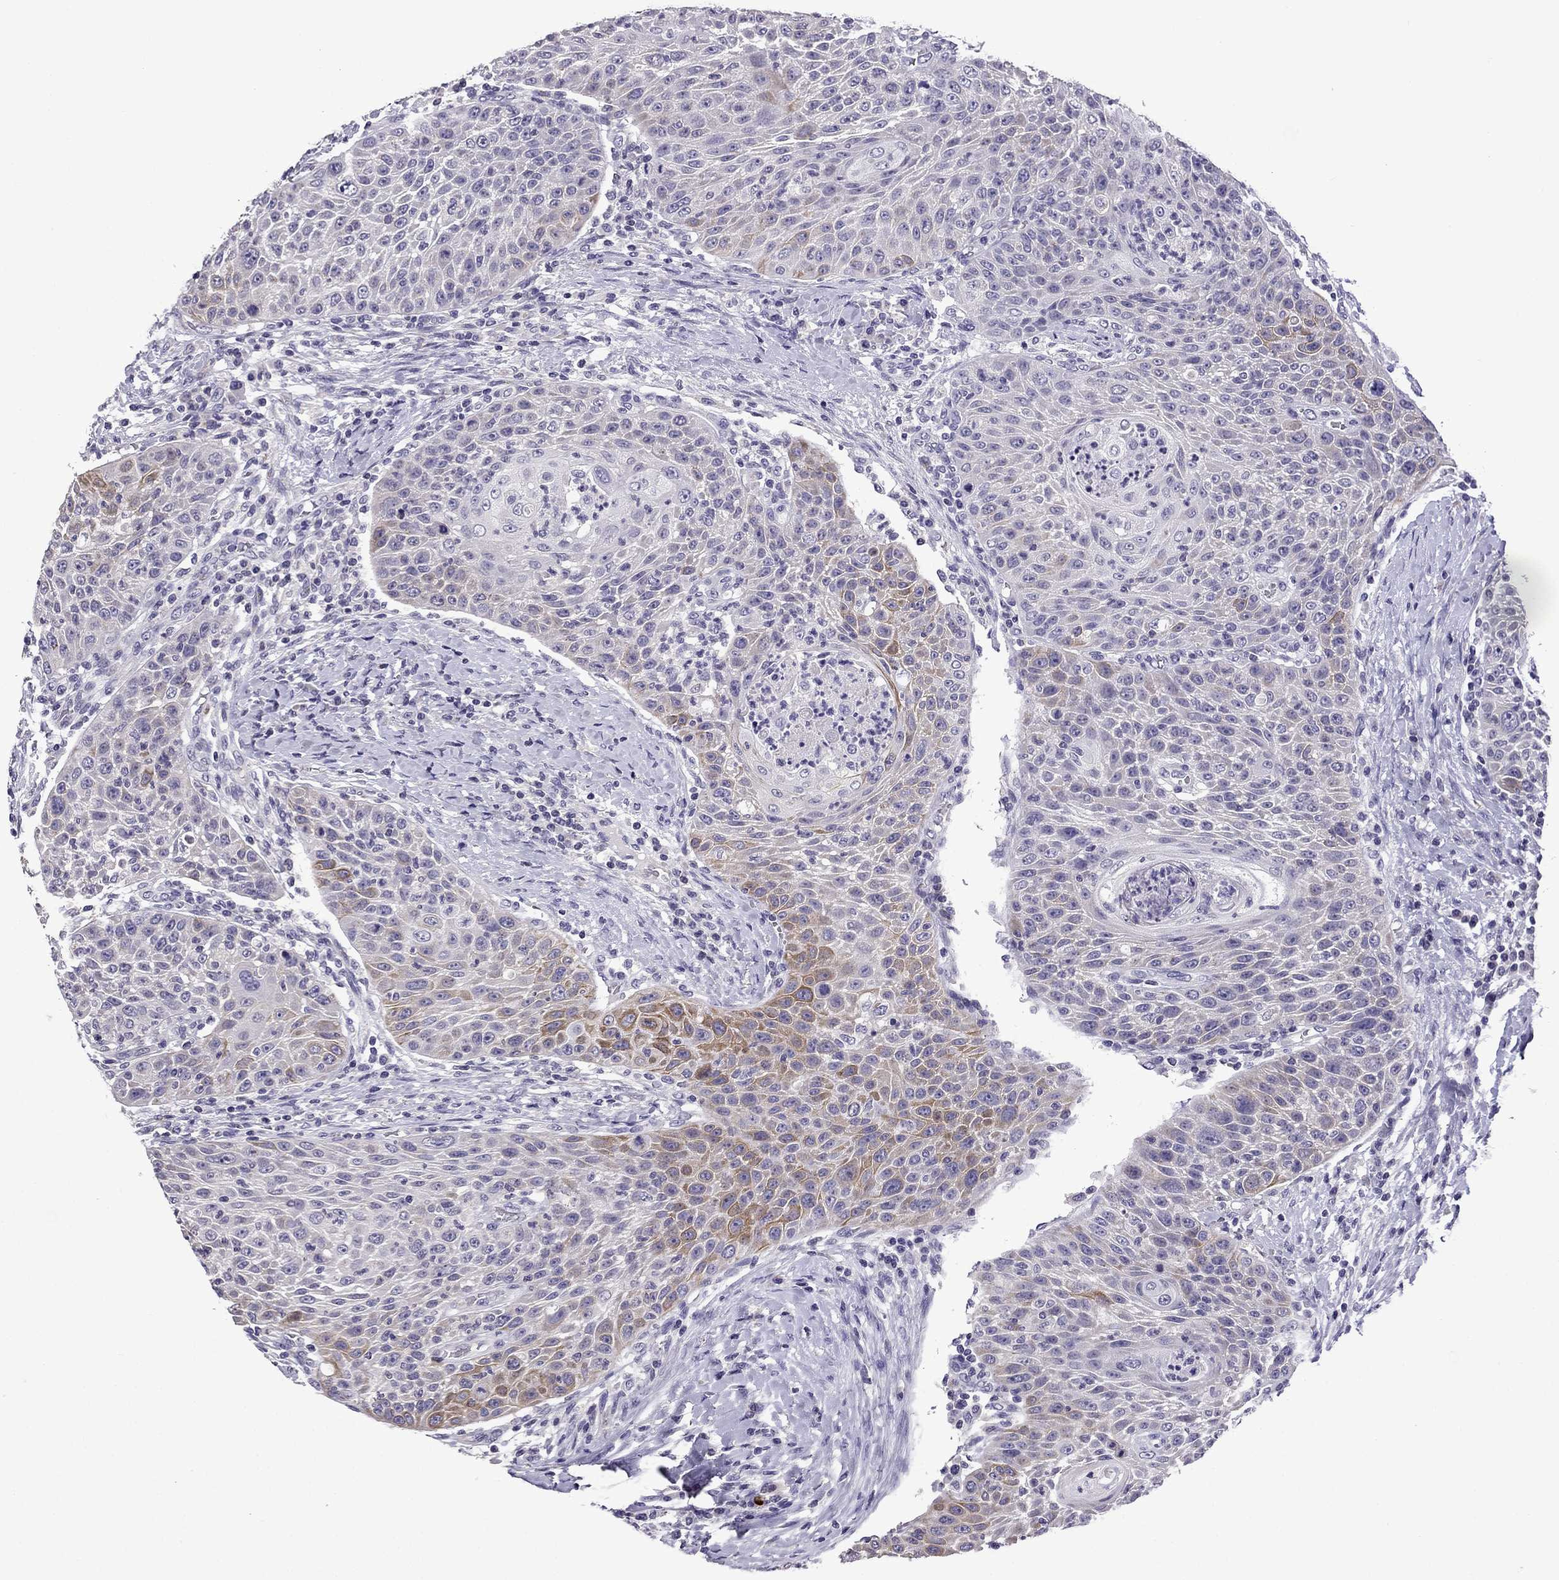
{"staining": {"intensity": "moderate", "quantity": "<25%", "location": "cytoplasmic/membranous"}, "tissue": "head and neck cancer", "cell_type": "Tumor cells", "image_type": "cancer", "snomed": [{"axis": "morphology", "description": "Squamous cell carcinoma, NOS"}, {"axis": "topography", "description": "Head-Neck"}], "caption": "Immunohistochemical staining of head and neck cancer (squamous cell carcinoma) reveals low levels of moderate cytoplasmic/membranous expression in about <25% of tumor cells. Ihc stains the protein of interest in brown and the nuclei are stained blue.", "gene": "TTN", "patient": {"sex": "male", "age": 69}}